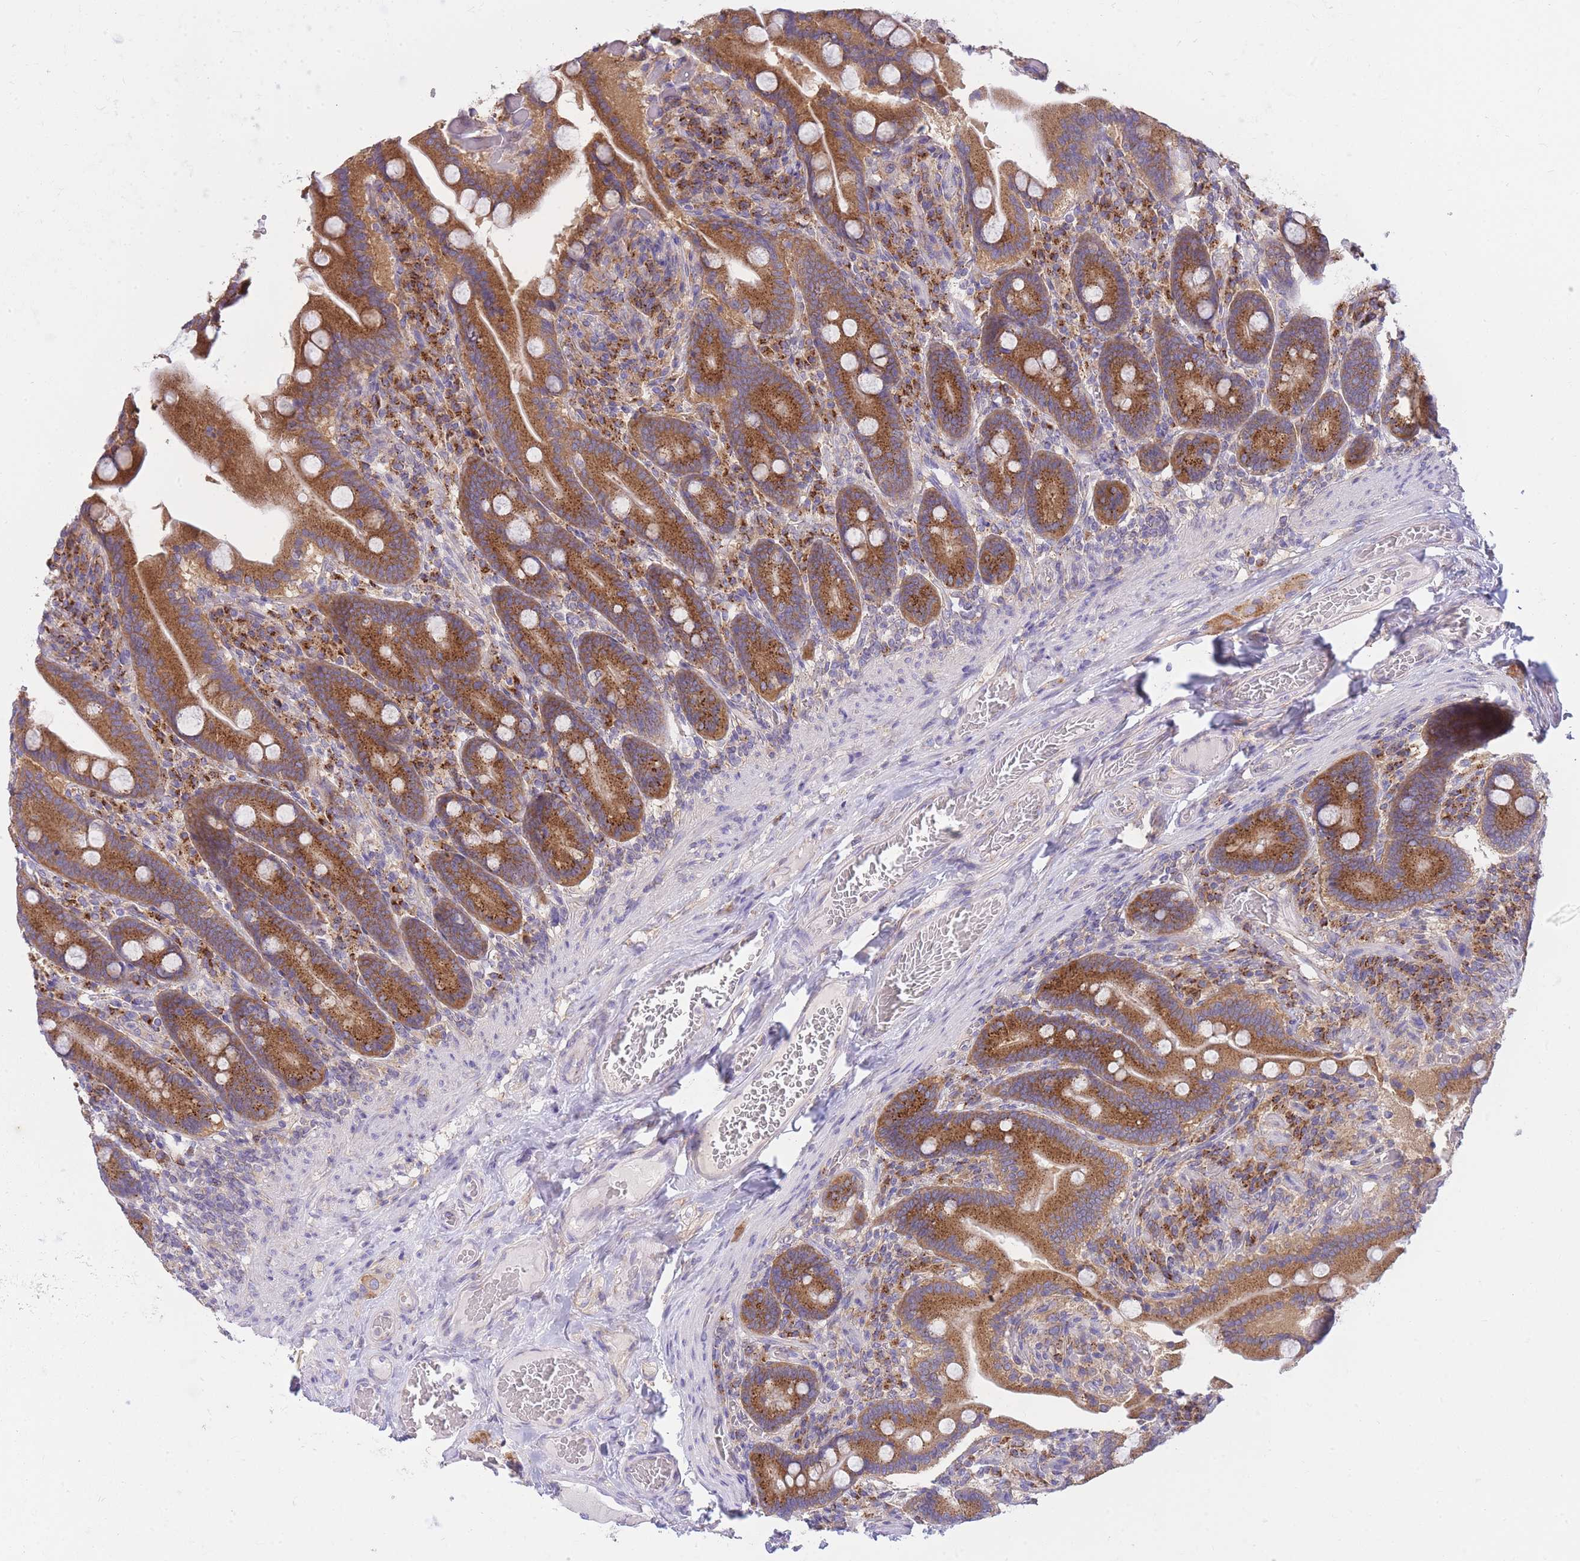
{"staining": {"intensity": "strong", "quantity": ">75%", "location": "cytoplasmic/membranous"}, "tissue": "duodenum", "cell_type": "Glandular cells", "image_type": "normal", "snomed": [{"axis": "morphology", "description": "Normal tissue, NOS"}, {"axis": "topography", "description": "Duodenum"}], "caption": "A photomicrograph of duodenum stained for a protein displays strong cytoplasmic/membranous brown staining in glandular cells. (DAB = brown stain, brightfield microscopy at high magnification).", "gene": "COPG1", "patient": {"sex": "female", "age": 62}}